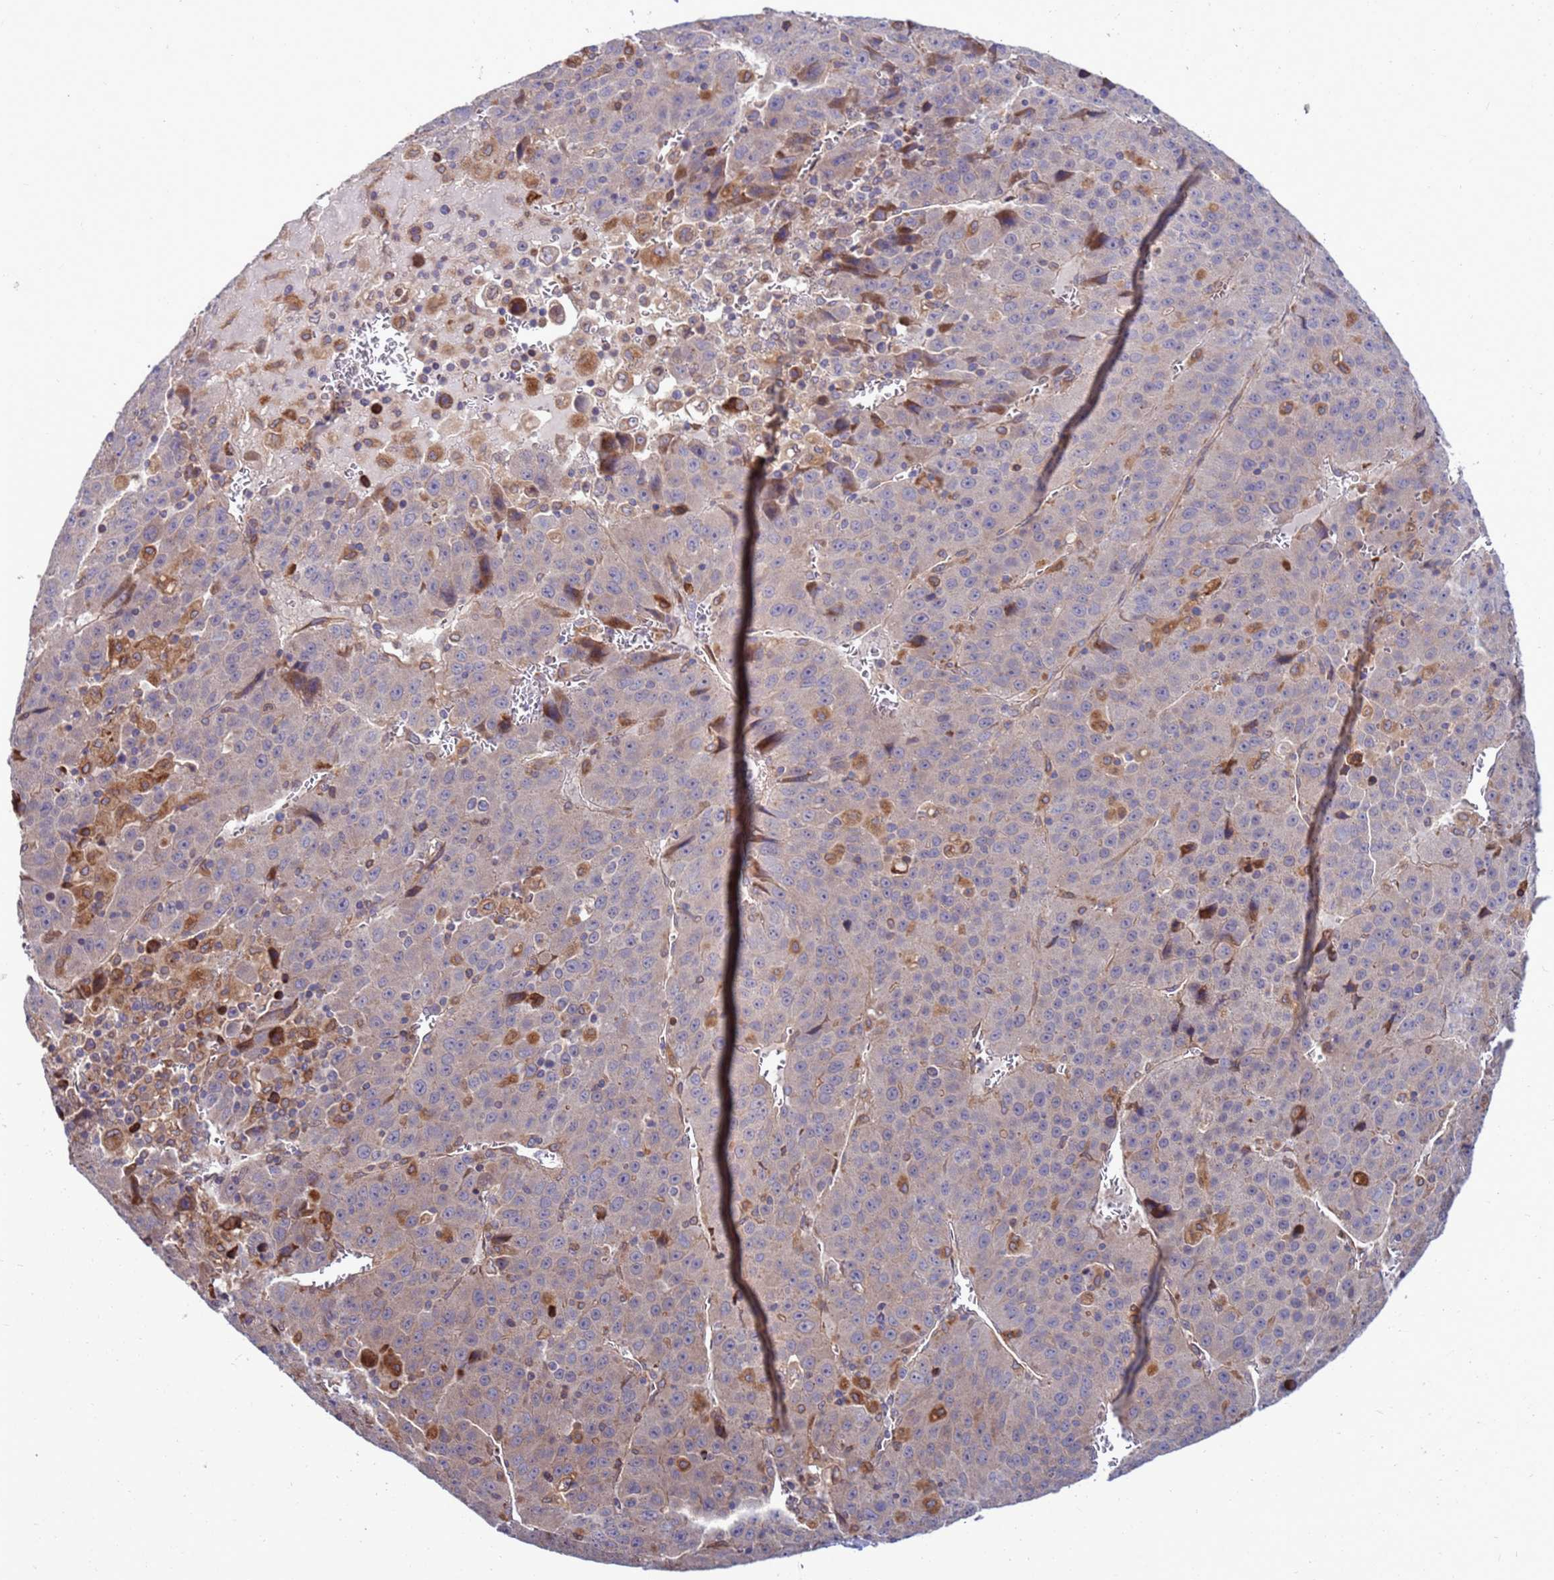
{"staining": {"intensity": "moderate", "quantity": "<25%", "location": "cytoplasmic/membranous"}, "tissue": "liver cancer", "cell_type": "Tumor cells", "image_type": "cancer", "snomed": [{"axis": "morphology", "description": "Carcinoma, Hepatocellular, NOS"}, {"axis": "topography", "description": "Liver"}], "caption": "Immunohistochemical staining of hepatocellular carcinoma (liver) shows moderate cytoplasmic/membranous protein expression in about <25% of tumor cells.", "gene": "RAPGEF4", "patient": {"sex": "female", "age": 53}}